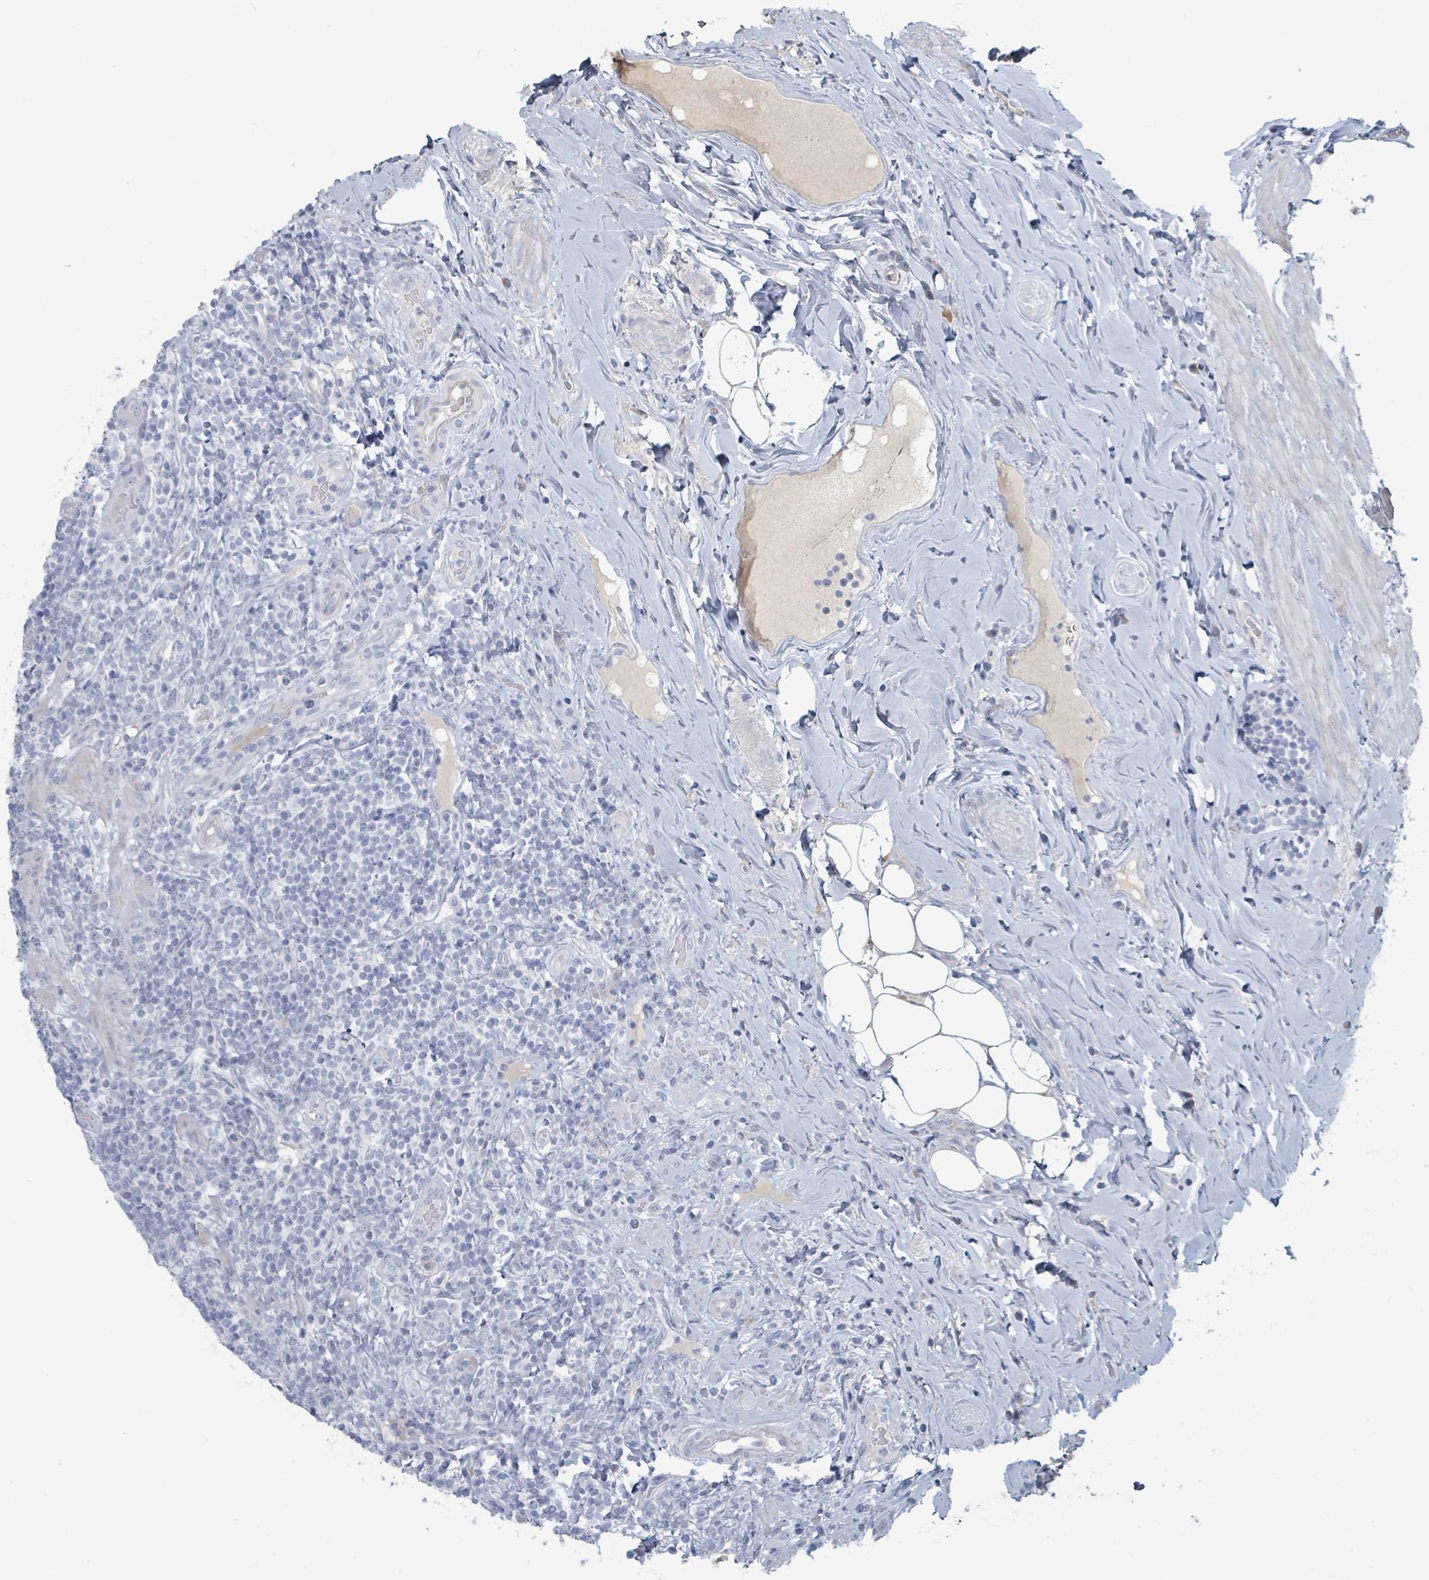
{"staining": {"intensity": "negative", "quantity": "none", "location": "none"}, "tissue": "appendix", "cell_type": "Glandular cells", "image_type": "normal", "snomed": [{"axis": "morphology", "description": "Normal tissue, NOS"}, {"axis": "topography", "description": "Appendix"}], "caption": "The image demonstrates no significant staining in glandular cells of appendix. (Brightfield microscopy of DAB immunohistochemistry (IHC) at high magnification).", "gene": "RAB33B", "patient": {"sex": "female", "age": 43}}